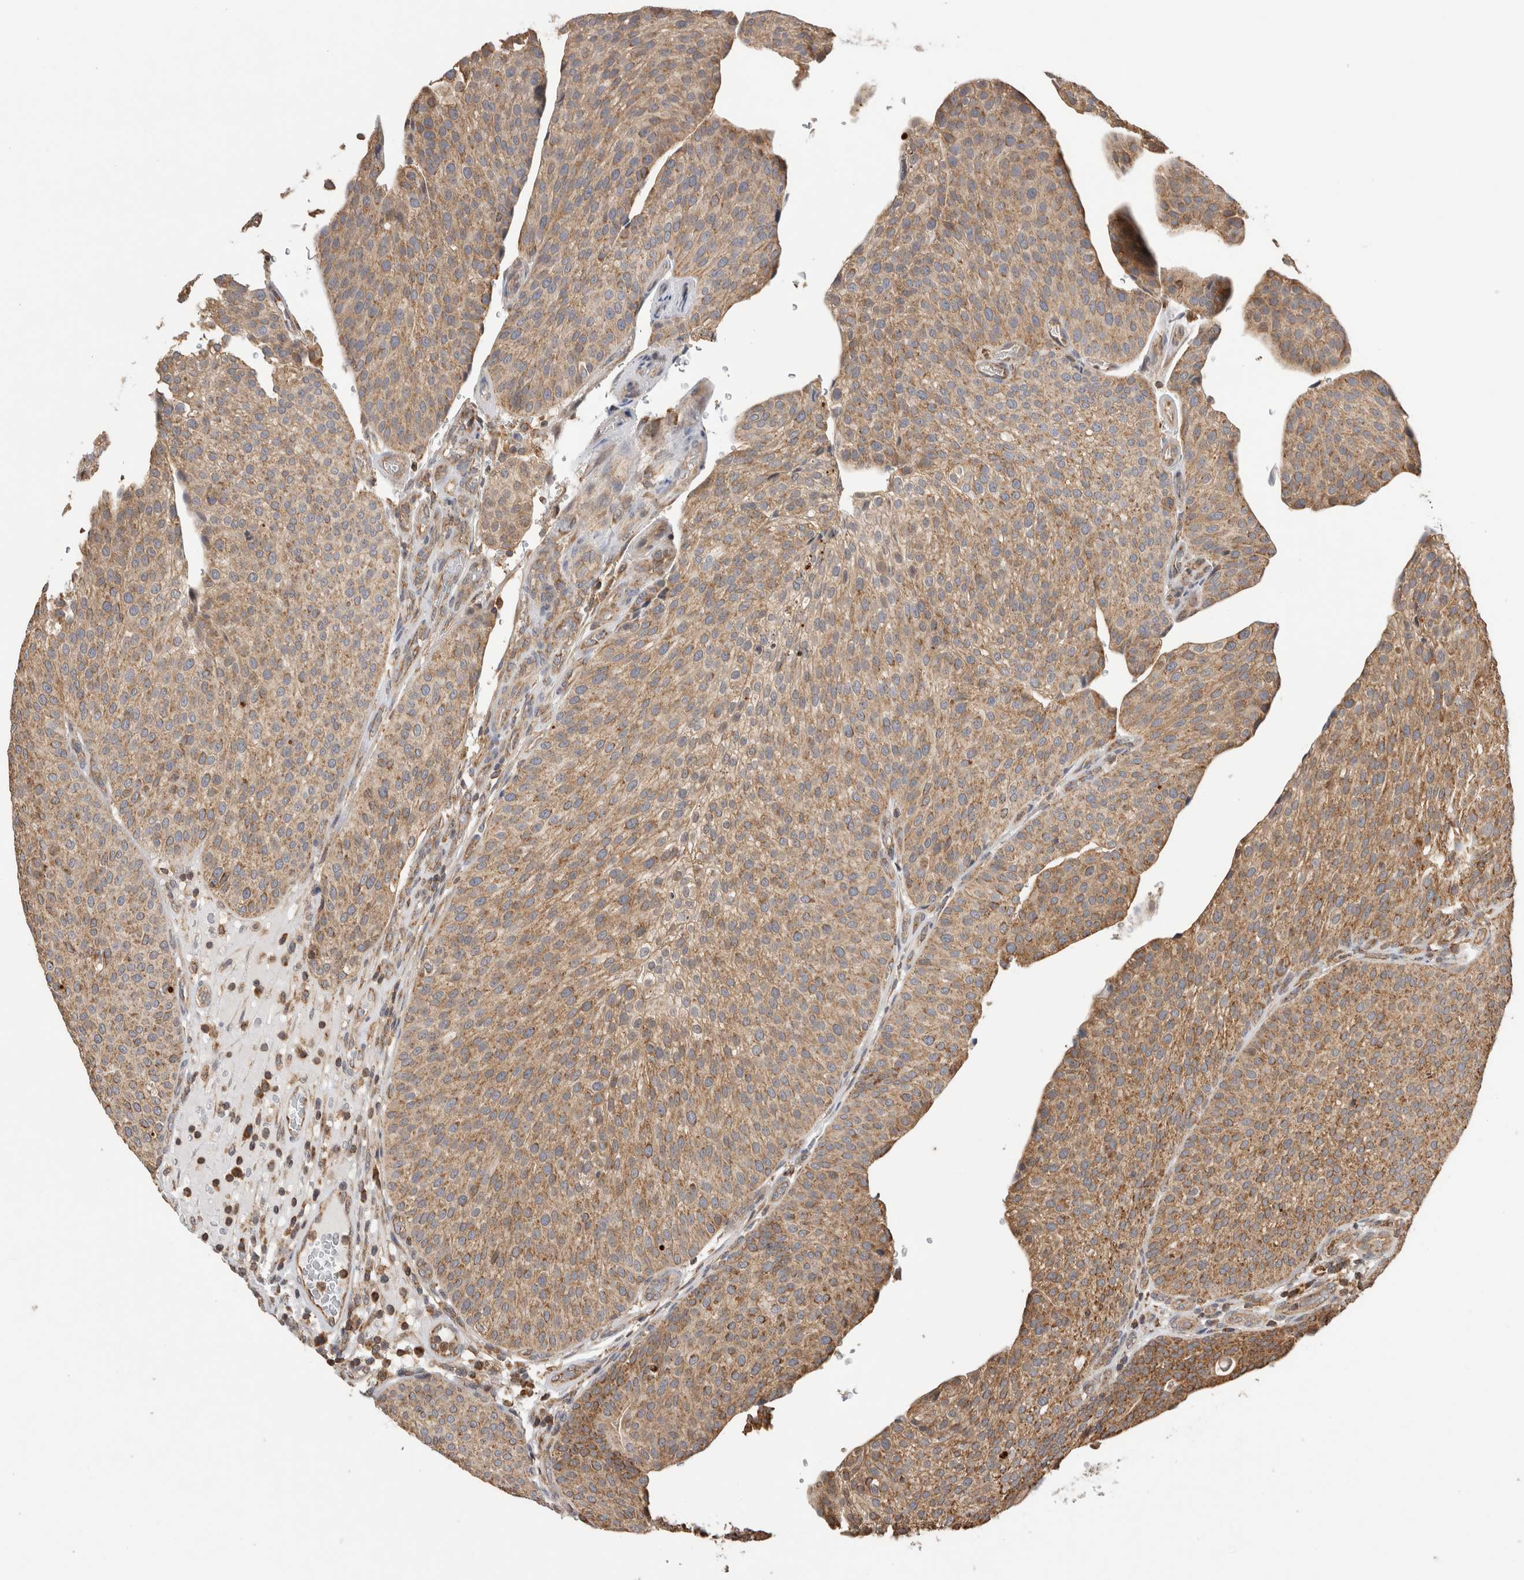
{"staining": {"intensity": "moderate", "quantity": ">75%", "location": "cytoplasmic/membranous"}, "tissue": "urothelial cancer", "cell_type": "Tumor cells", "image_type": "cancer", "snomed": [{"axis": "morphology", "description": "Normal tissue, NOS"}, {"axis": "morphology", "description": "Urothelial carcinoma, Low grade"}, {"axis": "topography", "description": "Smooth muscle"}, {"axis": "topography", "description": "Urinary bladder"}], "caption": "IHC image of neoplastic tissue: human low-grade urothelial carcinoma stained using immunohistochemistry exhibits medium levels of moderate protein expression localized specifically in the cytoplasmic/membranous of tumor cells, appearing as a cytoplasmic/membranous brown color.", "gene": "IMMP2L", "patient": {"sex": "male", "age": 60}}